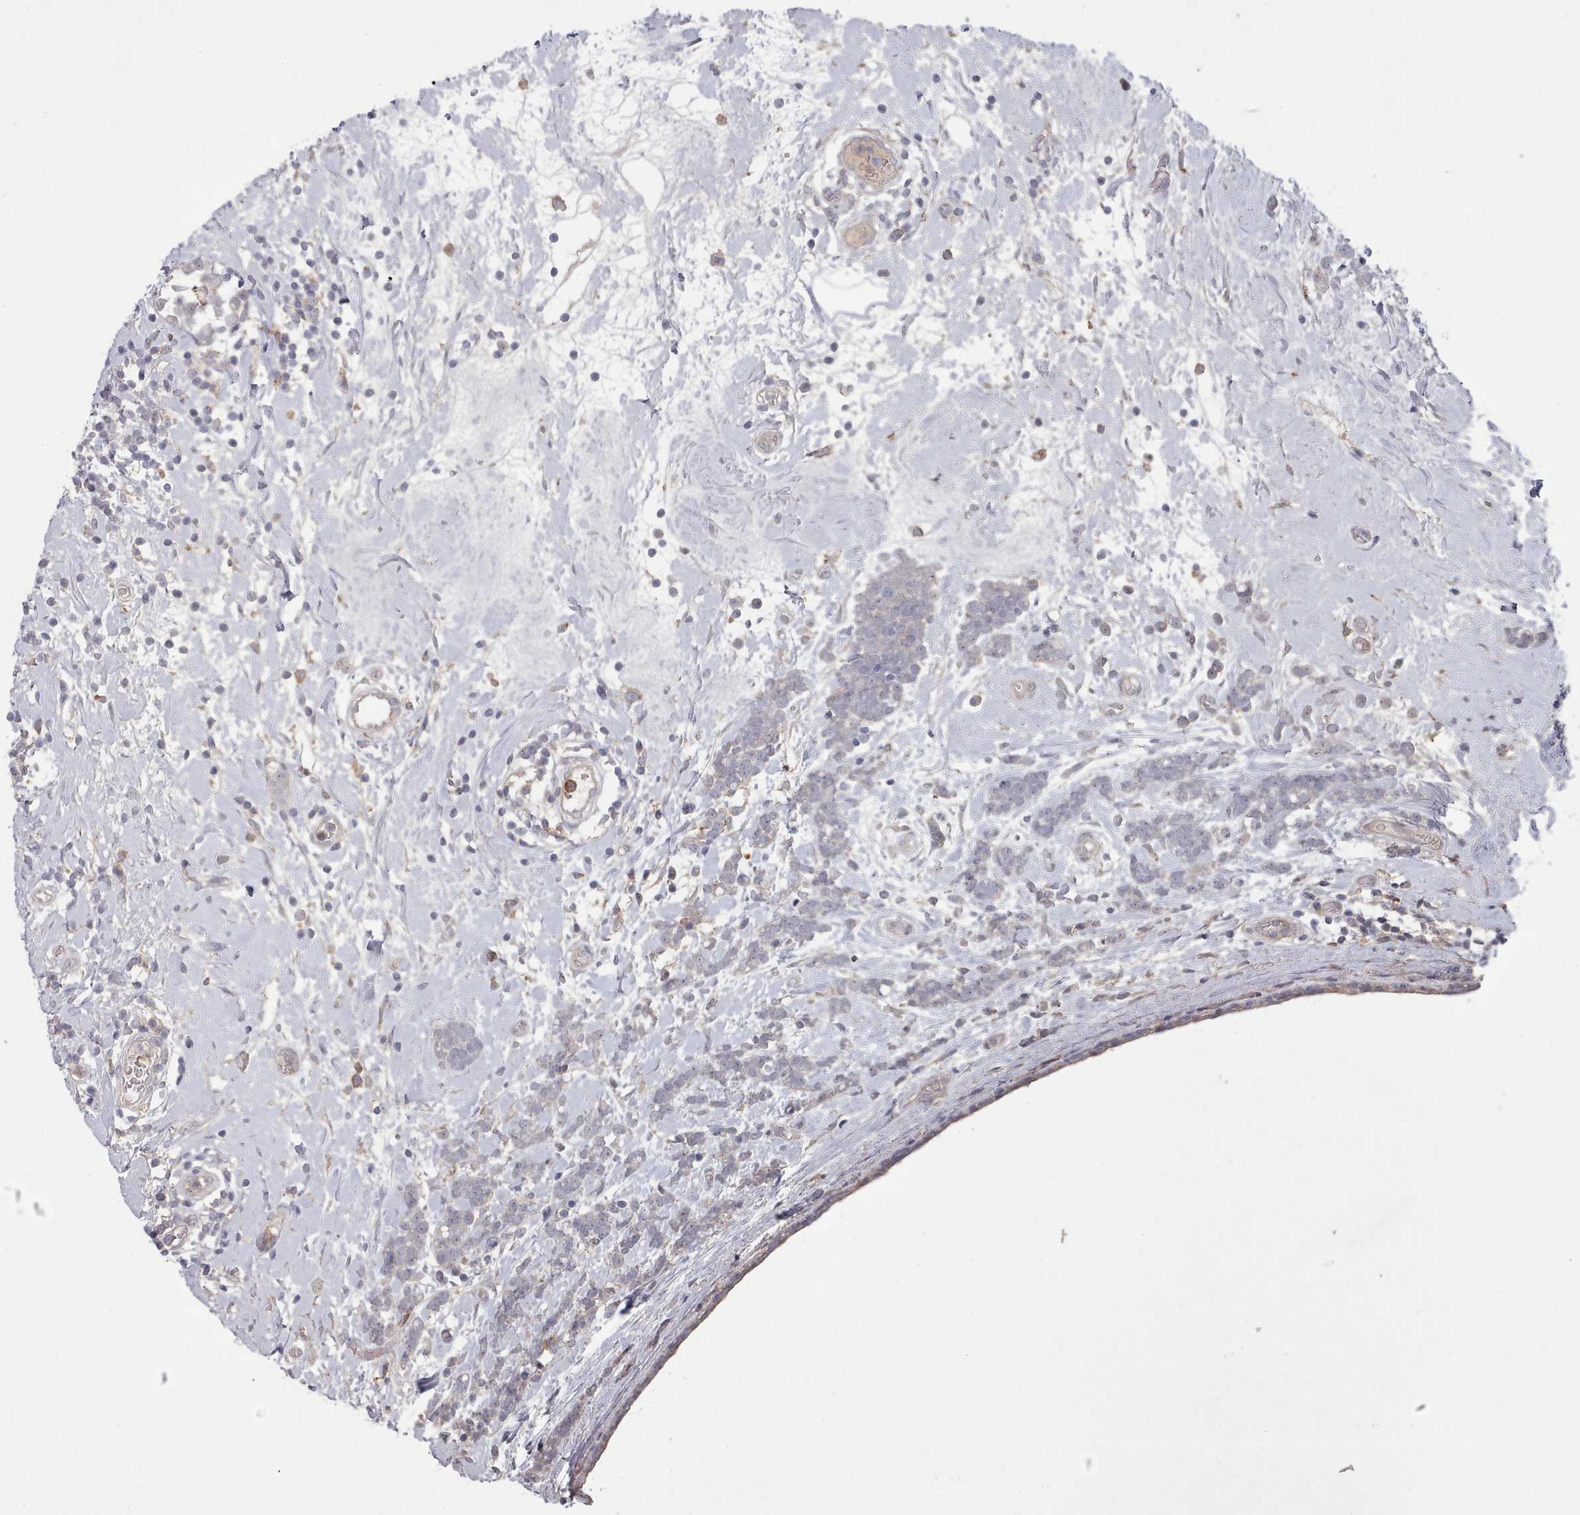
{"staining": {"intensity": "negative", "quantity": "none", "location": "none"}, "tissue": "breast cancer", "cell_type": "Tumor cells", "image_type": "cancer", "snomed": [{"axis": "morphology", "description": "Lobular carcinoma"}, {"axis": "topography", "description": "Breast"}], "caption": "Protein analysis of breast cancer exhibits no significant staining in tumor cells.", "gene": "COL8A2", "patient": {"sex": "female", "age": 58}}